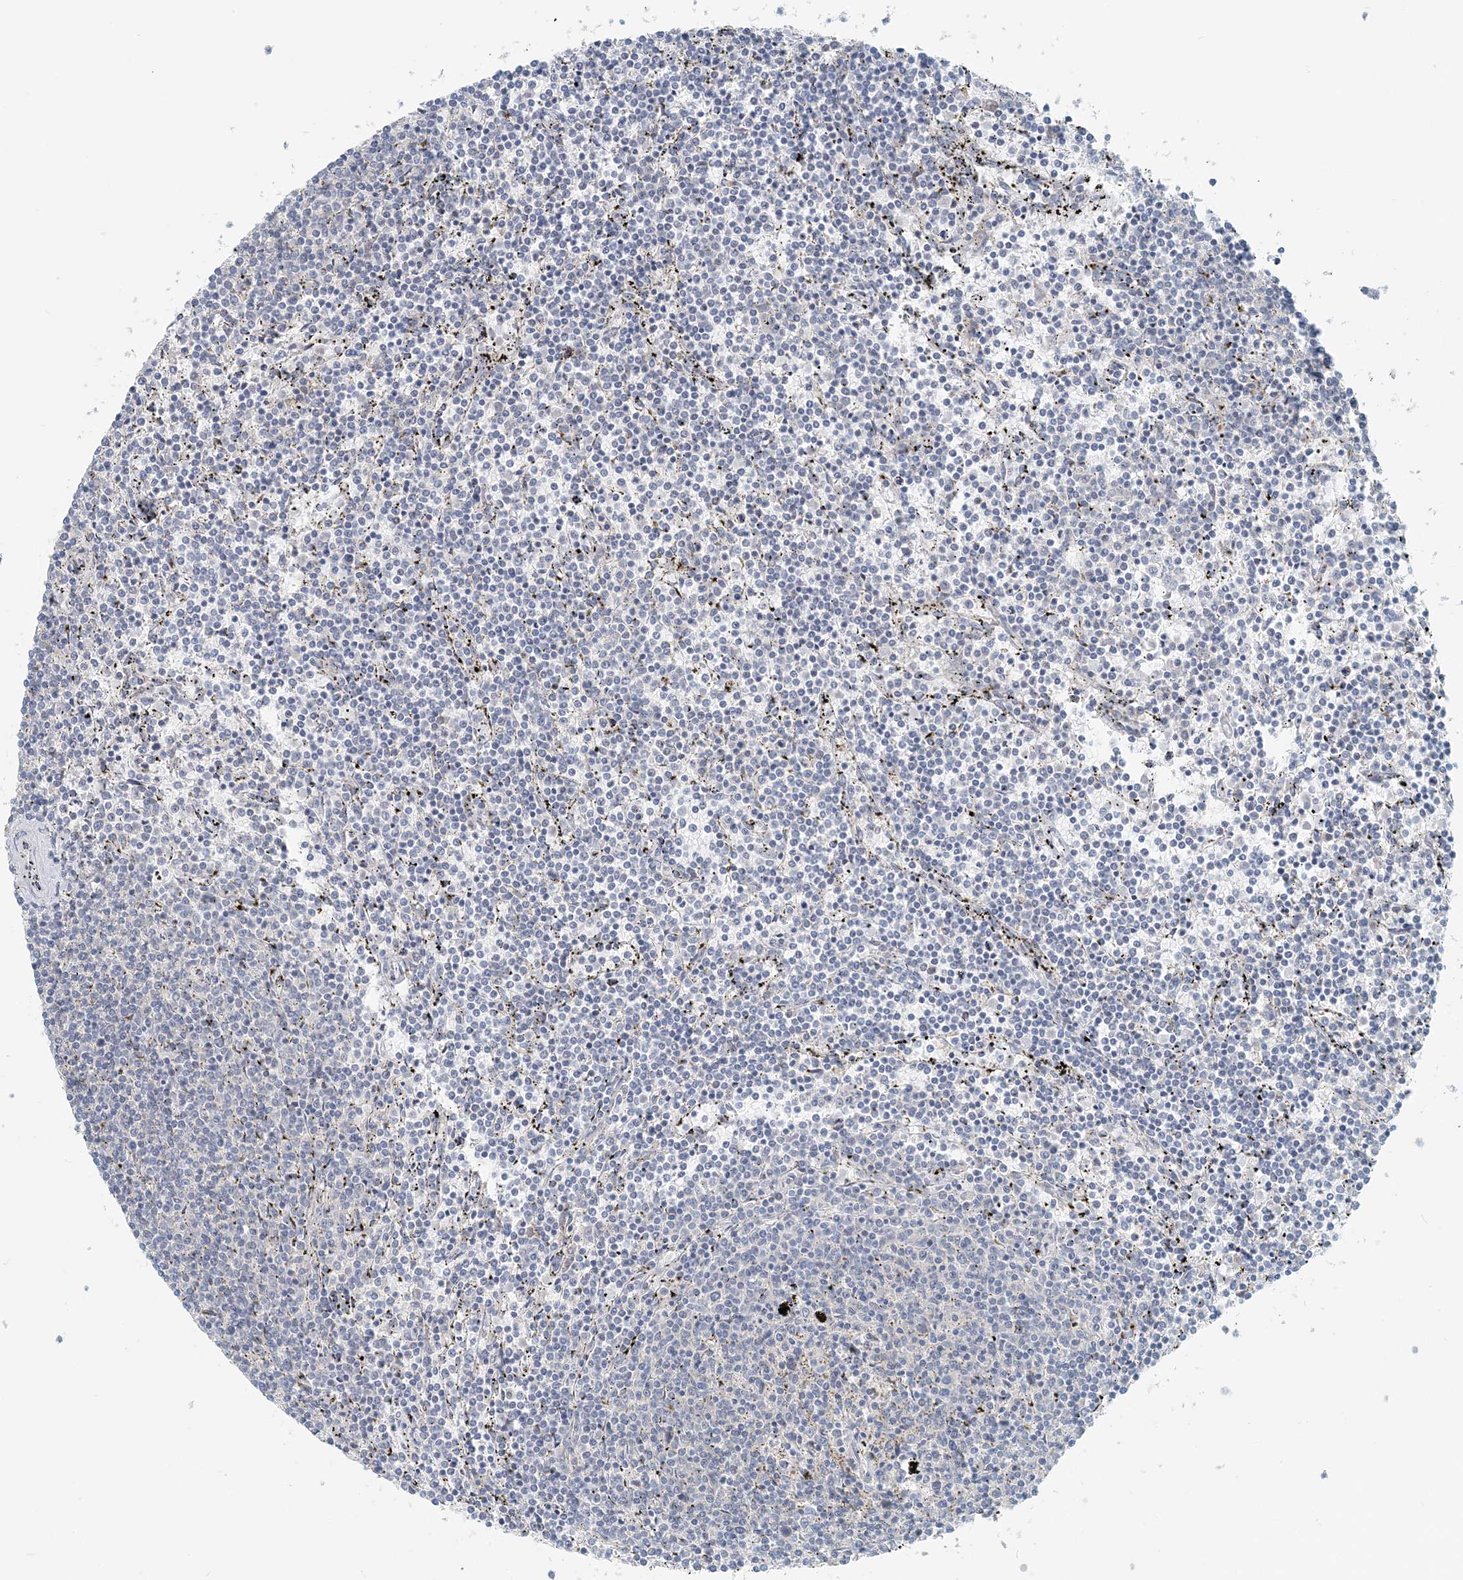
{"staining": {"intensity": "negative", "quantity": "none", "location": "none"}, "tissue": "lymphoma", "cell_type": "Tumor cells", "image_type": "cancer", "snomed": [{"axis": "morphology", "description": "Malignant lymphoma, non-Hodgkin's type, Low grade"}, {"axis": "topography", "description": "Spleen"}], "caption": "Tumor cells are negative for protein expression in human lymphoma. (Brightfield microscopy of DAB (3,3'-diaminobenzidine) immunohistochemistry (IHC) at high magnification).", "gene": "NAA11", "patient": {"sex": "female", "age": 50}}